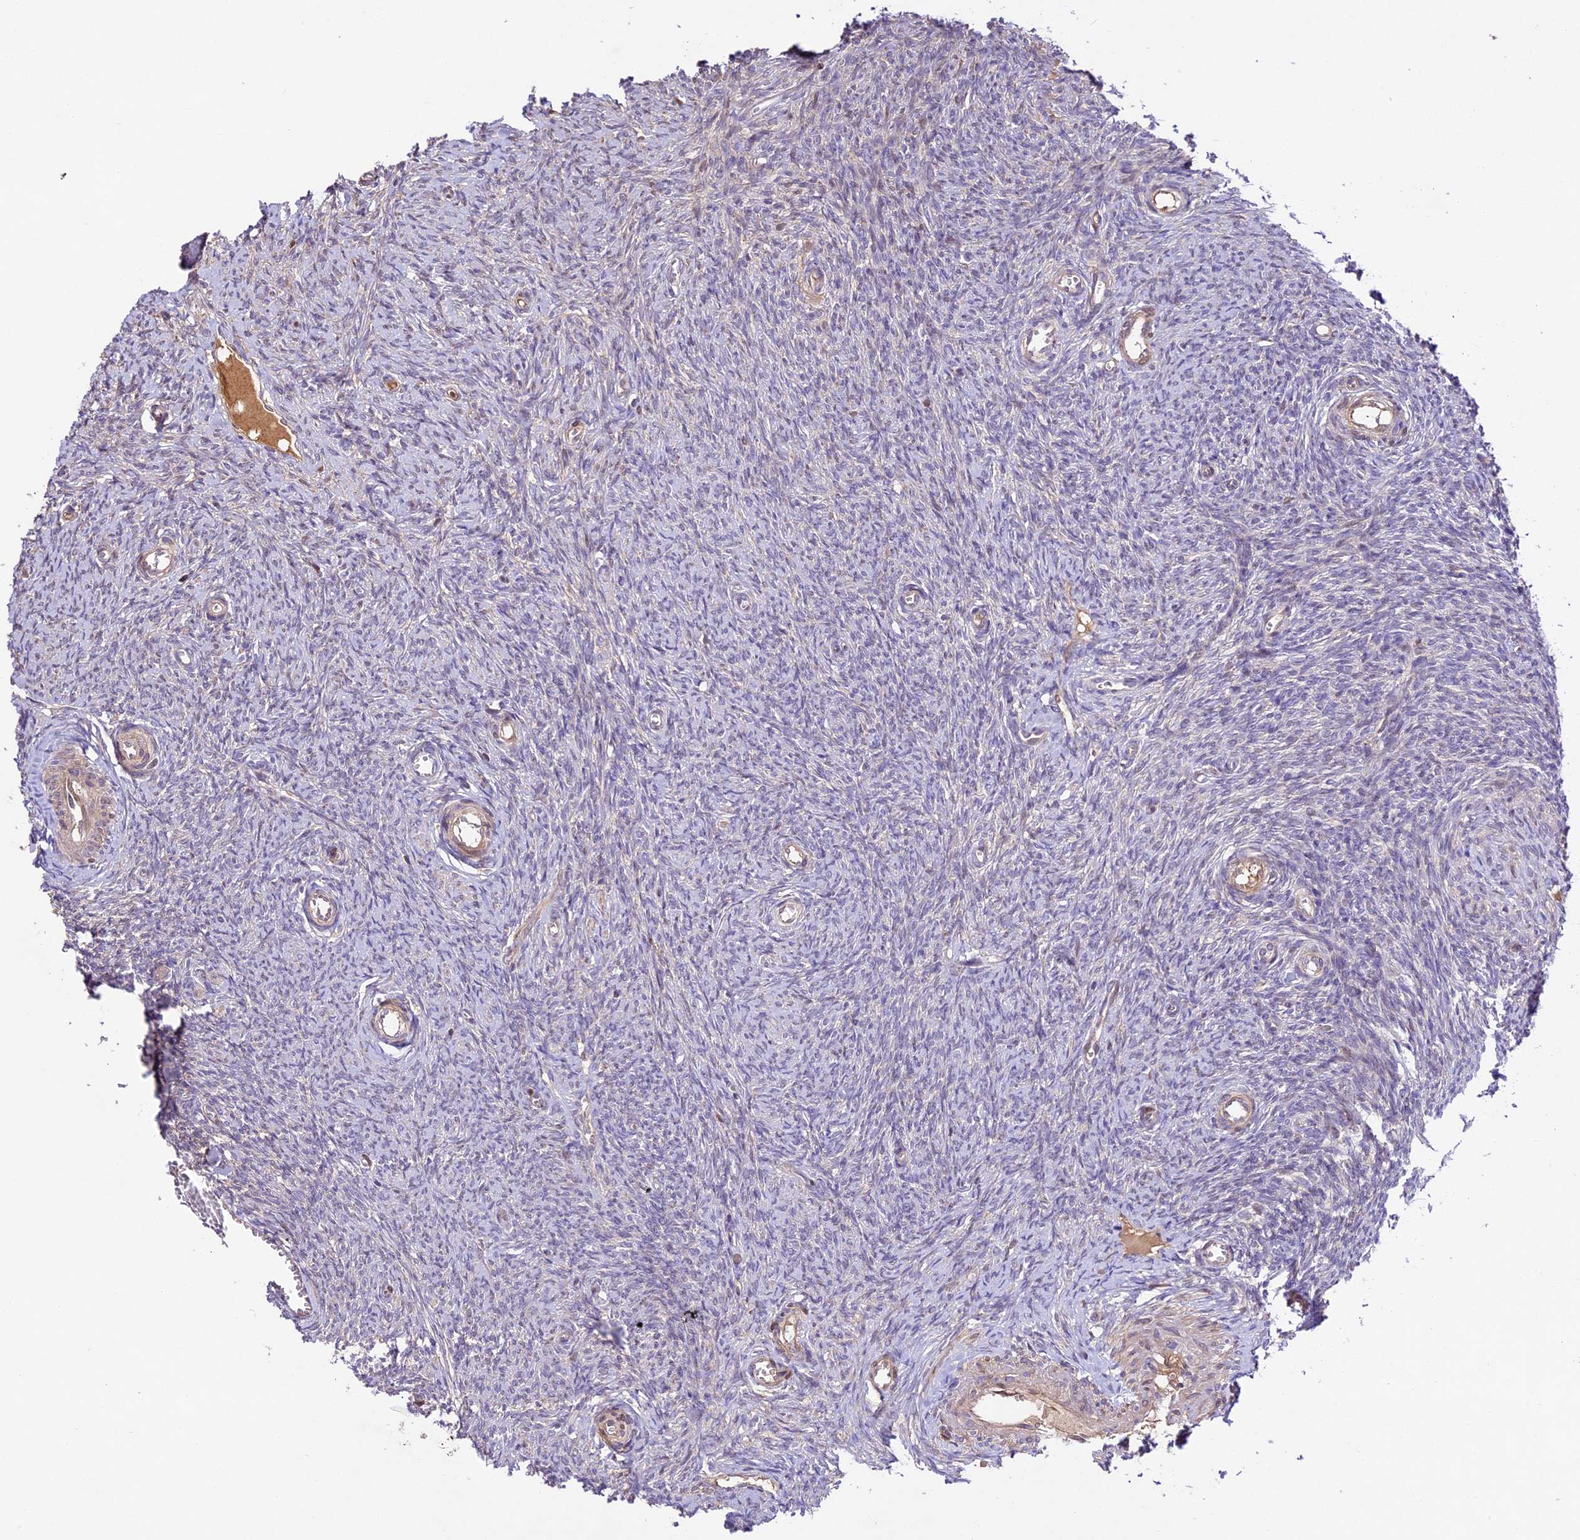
{"staining": {"intensity": "negative", "quantity": "none", "location": "none"}, "tissue": "ovary", "cell_type": "Ovarian stroma cells", "image_type": "normal", "snomed": [{"axis": "morphology", "description": "Normal tissue, NOS"}, {"axis": "topography", "description": "Ovary"}], "caption": "Photomicrograph shows no protein expression in ovarian stroma cells of unremarkable ovary. (IHC, brightfield microscopy, high magnification).", "gene": "CCSER1", "patient": {"sex": "female", "age": 44}}